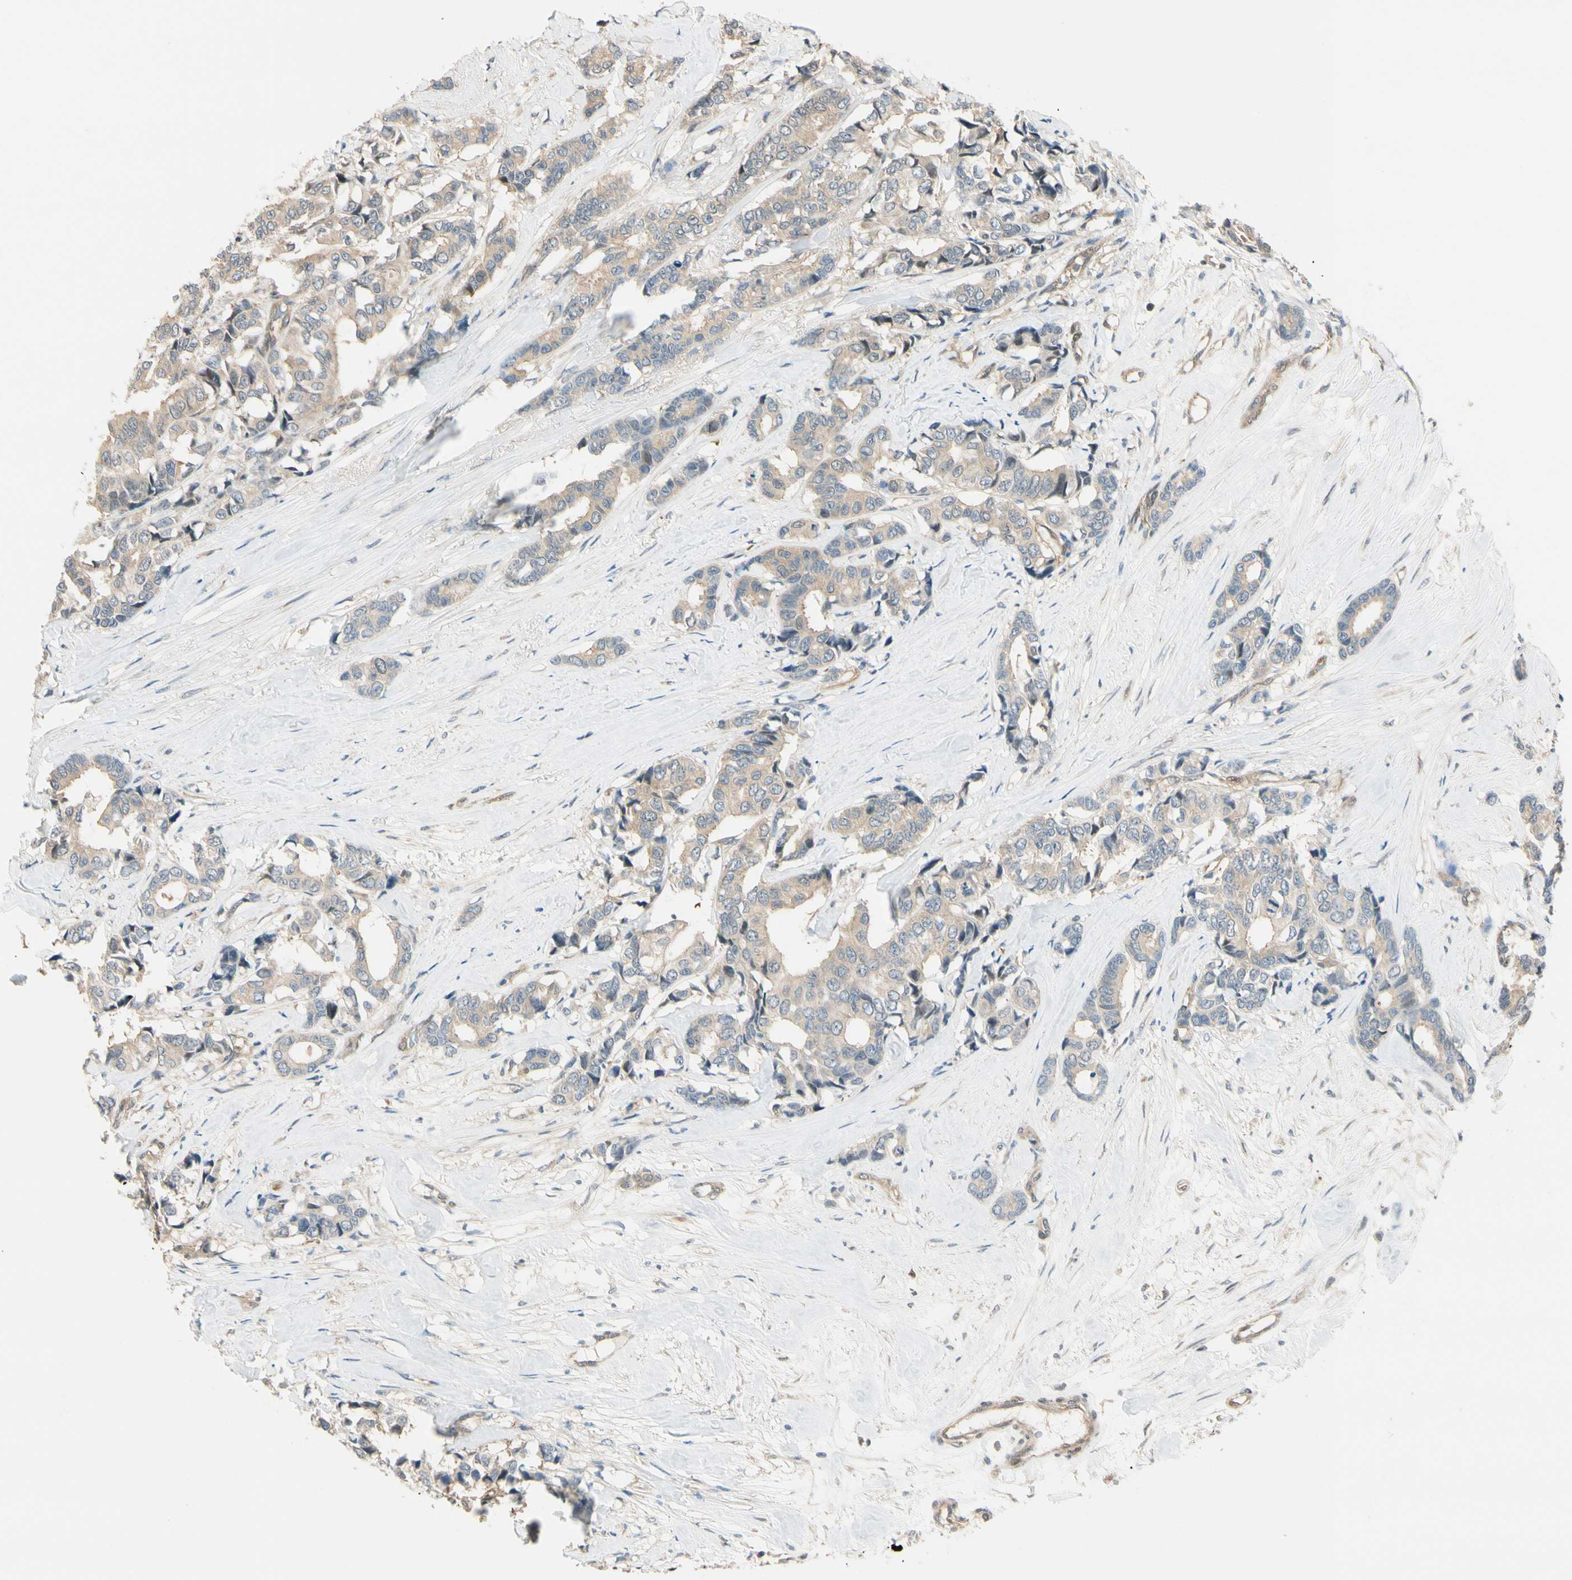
{"staining": {"intensity": "weak", "quantity": ">75%", "location": "cytoplasmic/membranous"}, "tissue": "breast cancer", "cell_type": "Tumor cells", "image_type": "cancer", "snomed": [{"axis": "morphology", "description": "Duct carcinoma"}, {"axis": "topography", "description": "Breast"}], "caption": "Immunohistochemistry (IHC) histopathology image of neoplastic tissue: human breast intraductal carcinoma stained using IHC displays low levels of weak protein expression localized specifically in the cytoplasmic/membranous of tumor cells, appearing as a cytoplasmic/membranous brown color.", "gene": "RASGRF1", "patient": {"sex": "female", "age": 87}}